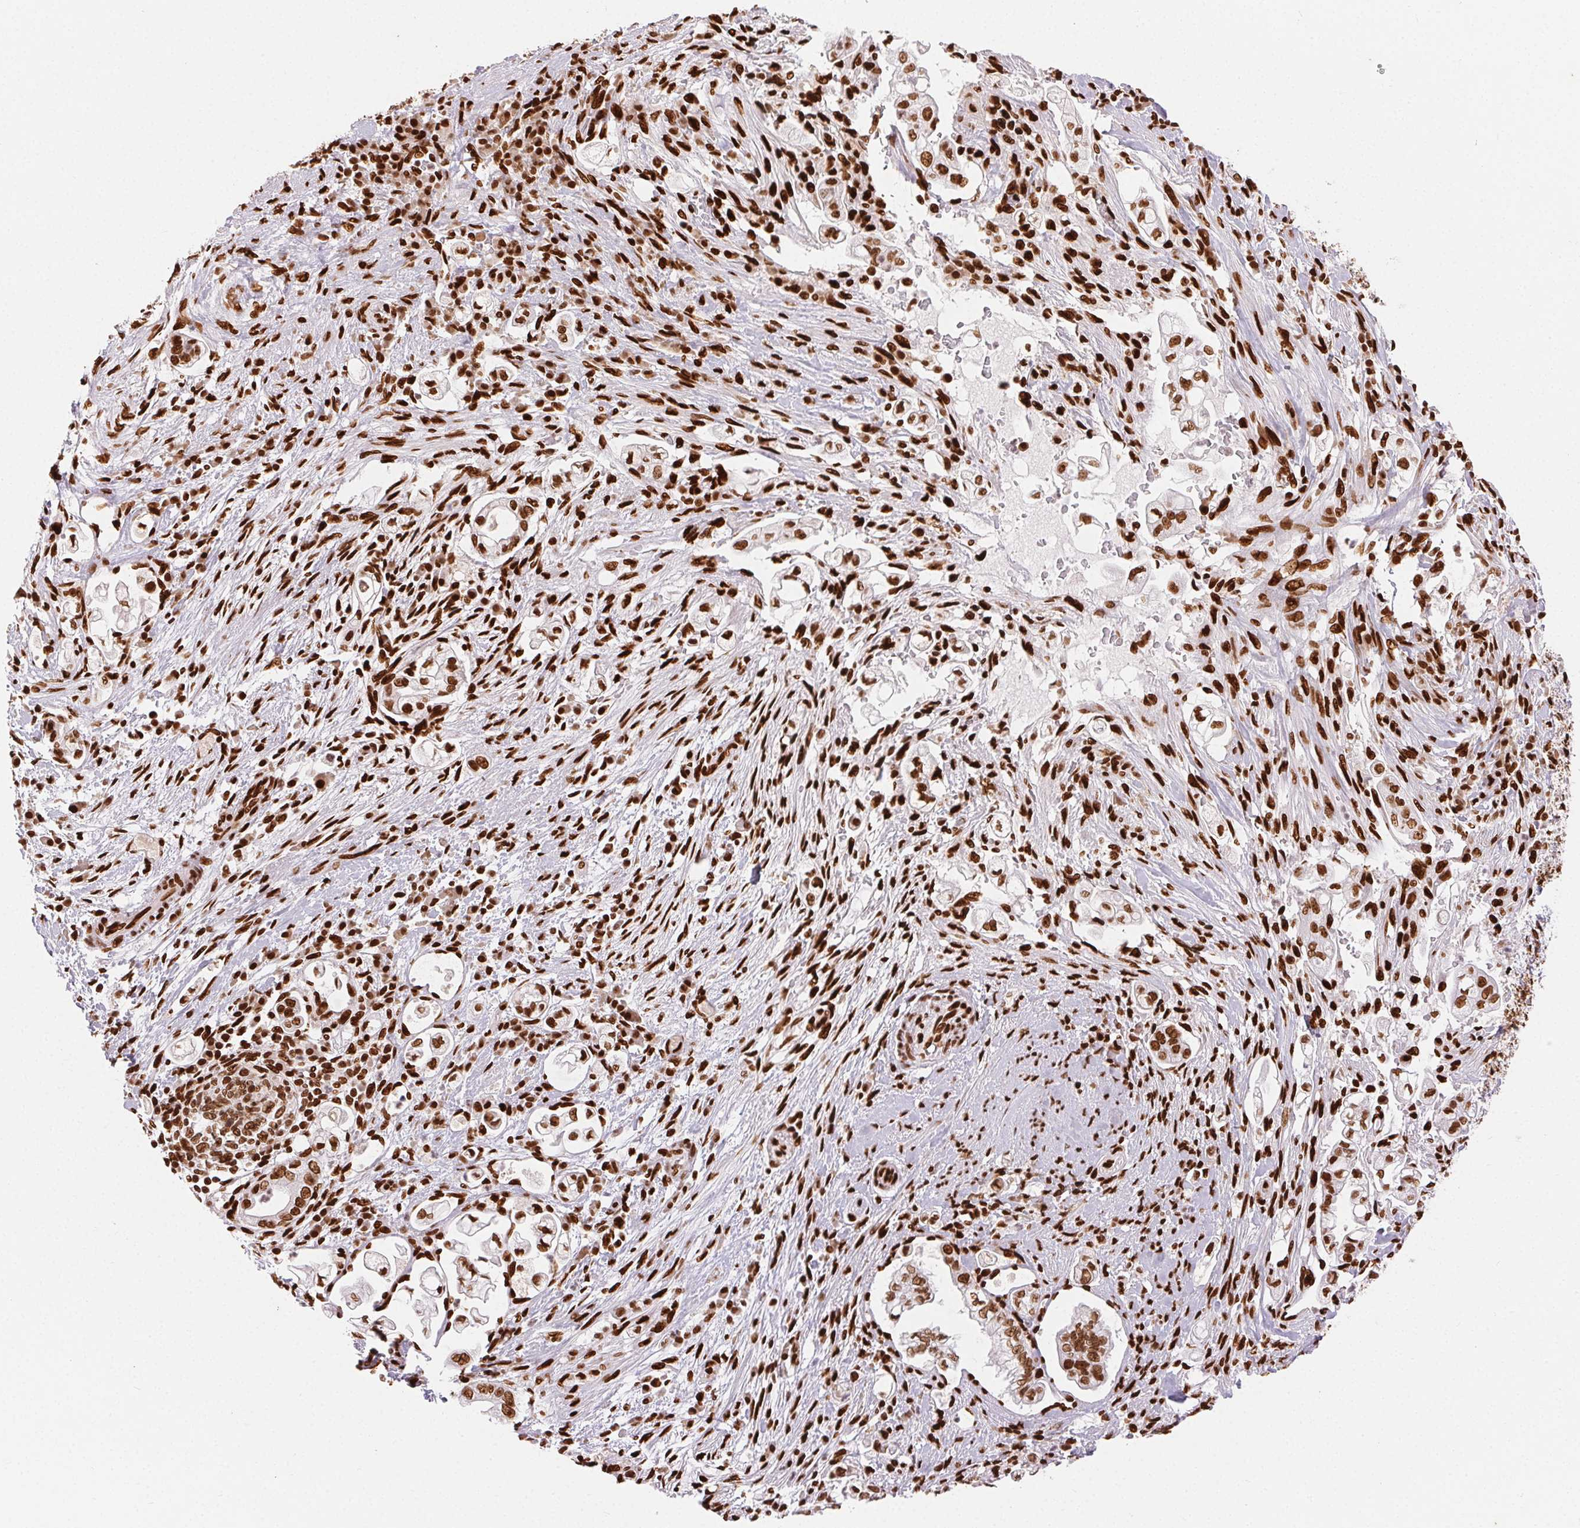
{"staining": {"intensity": "moderate", "quantity": ">75%", "location": "nuclear"}, "tissue": "pancreatic cancer", "cell_type": "Tumor cells", "image_type": "cancer", "snomed": [{"axis": "morphology", "description": "Adenocarcinoma, NOS"}, {"axis": "topography", "description": "Pancreas"}], "caption": "Pancreatic cancer stained for a protein (brown) displays moderate nuclear positive staining in about >75% of tumor cells.", "gene": "ZNF80", "patient": {"sex": "female", "age": 69}}